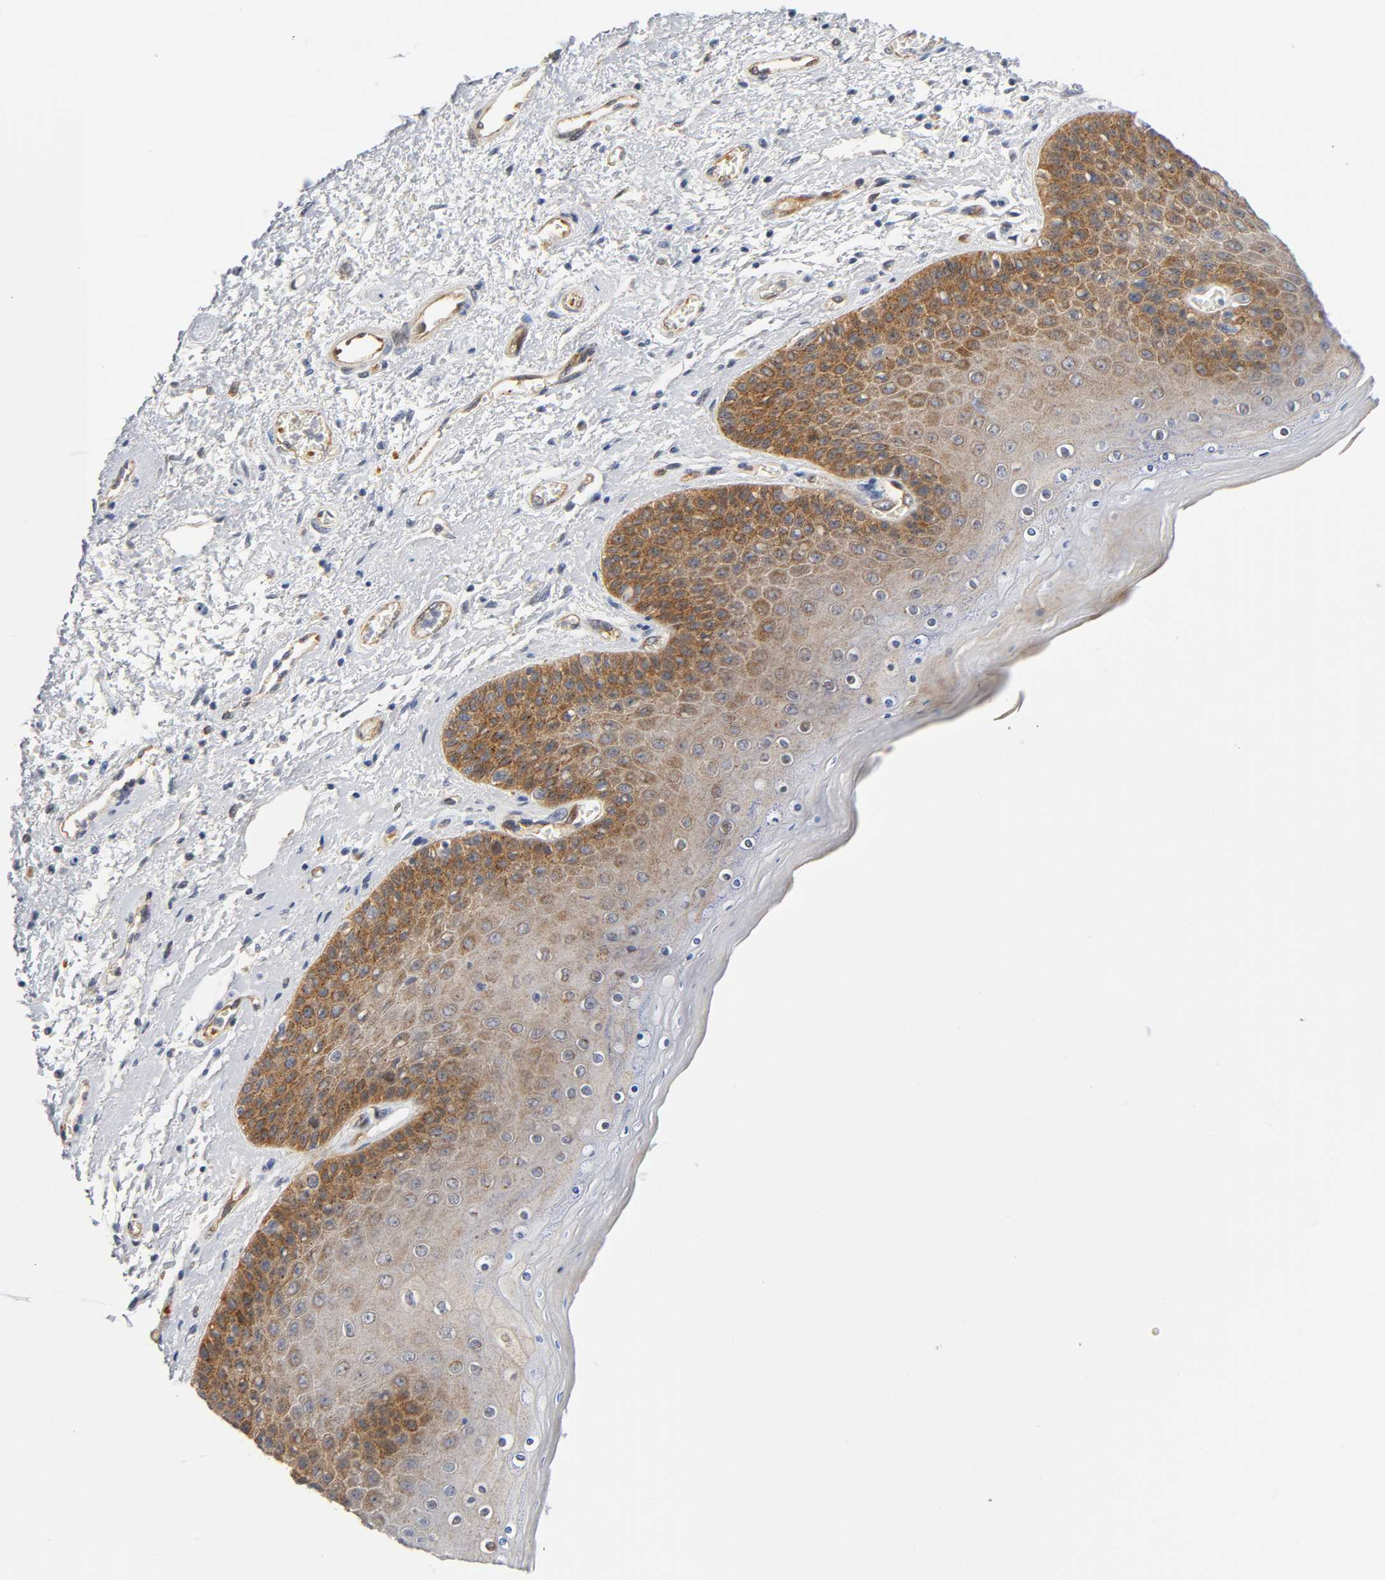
{"staining": {"intensity": "moderate", "quantity": ">75%", "location": "cytoplasmic/membranous"}, "tissue": "skin", "cell_type": "Epidermal cells", "image_type": "normal", "snomed": [{"axis": "morphology", "description": "Normal tissue, NOS"}, {"axis": "topography", "description": "Anal"}], "caption": "Protein expression analysis of normal skin demonstrates moderate cytoplasmic/membranous staining in about >75% of epidermal cells. (DAB (3,3'-diaminobenzidine) IHC, brown staining for protein, blue staining for nuclei).", "gene": "CD2AP", "patient": {"sex": "female", "age": 46}}